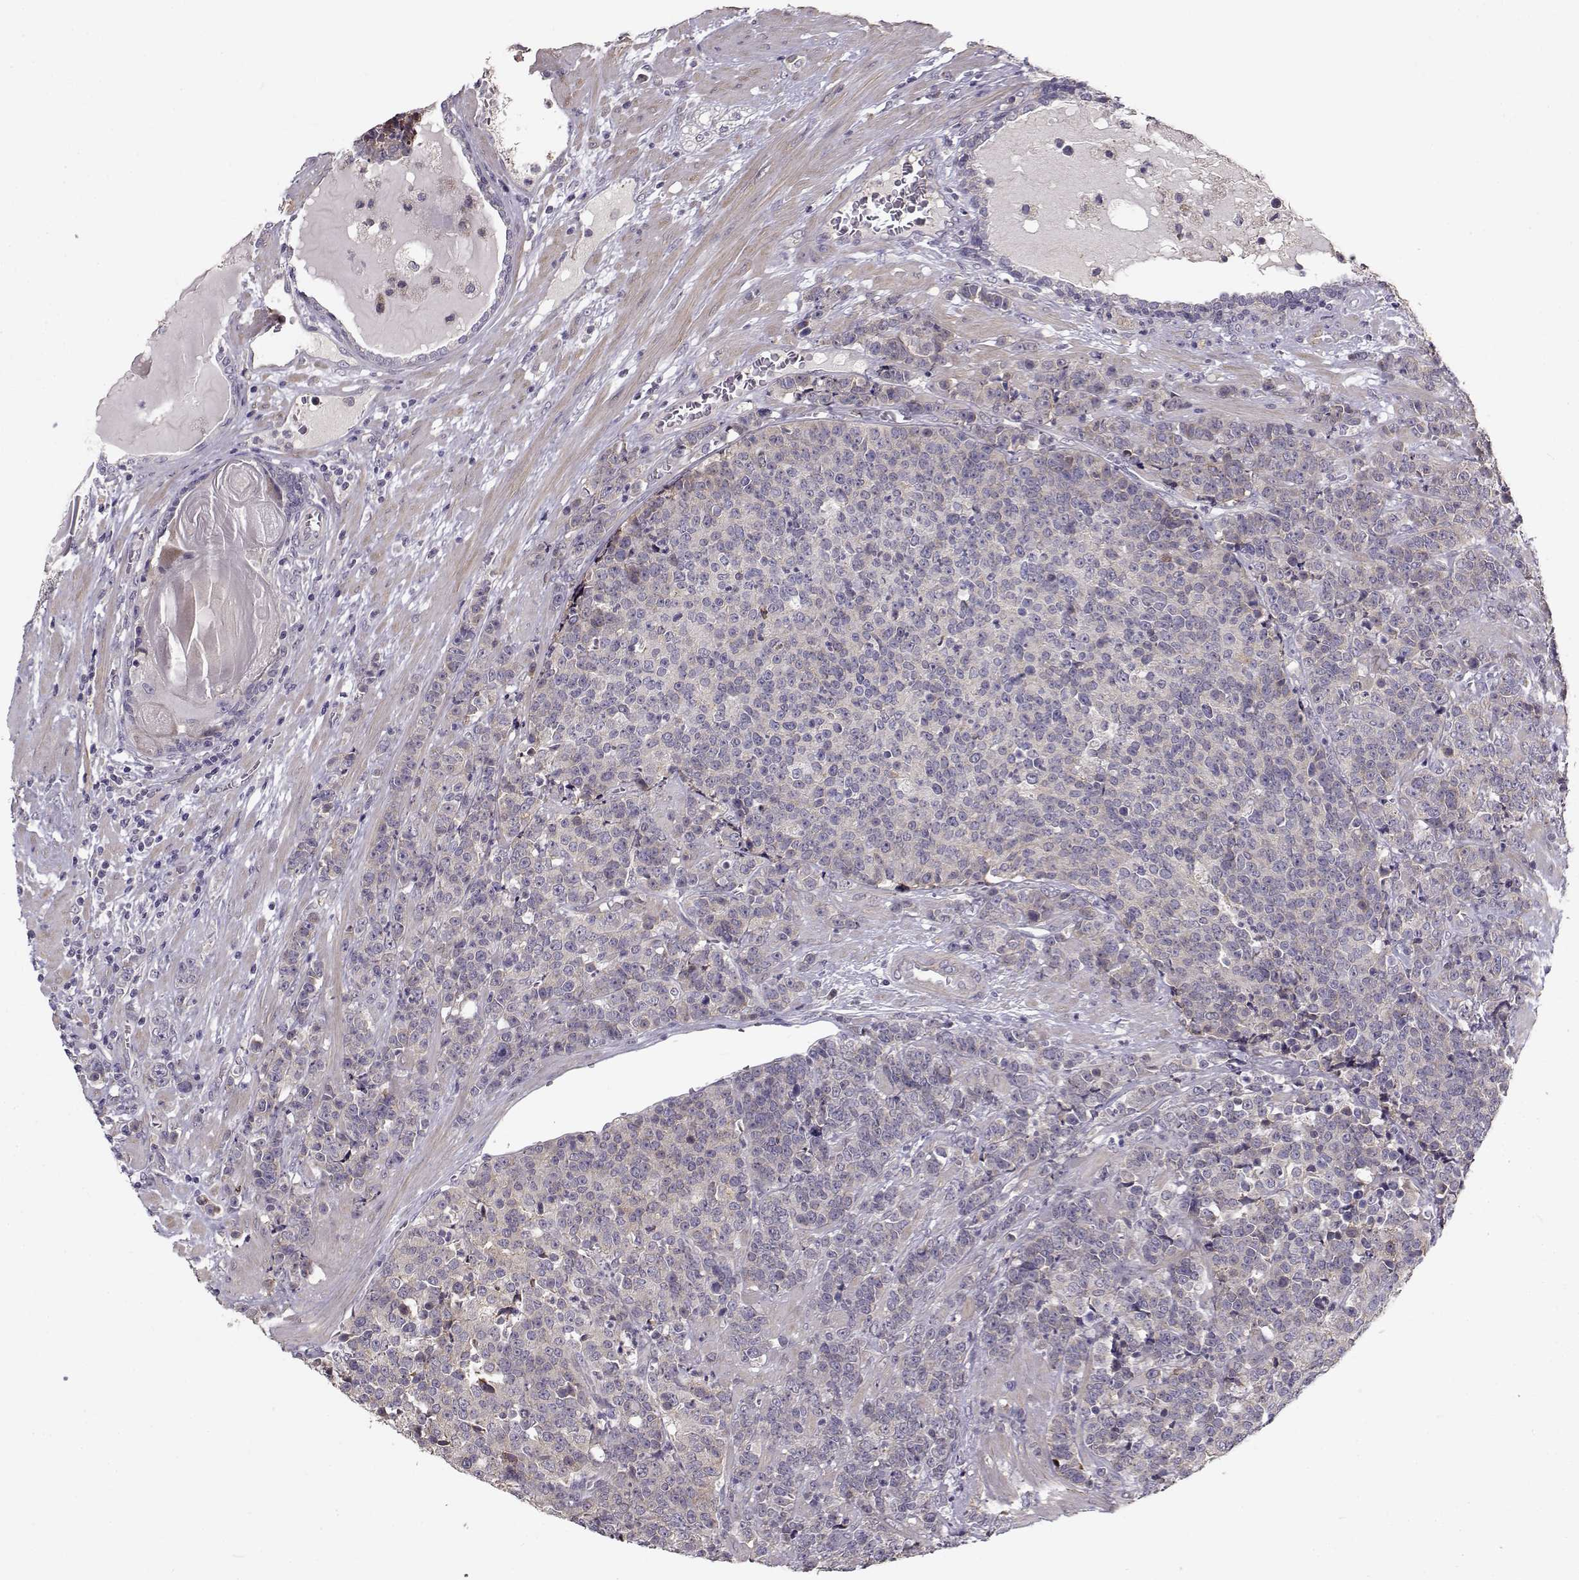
{"staining": {"intensity": "negative", "quantity": "none", "location": "none"}, "tissue": "prostate cancer", "cell_type": "Tumor cells", "image_type": "cancer", "snomed": [{"axis": "morphology", "description": "Adenocarcinoma, NOS"}, {"axis": "topography", "description": "Prostate"}], "caption": "Micrograph shows no protein staining in tumor cells of prostate cancer tissue.", "gene": "ENTPD8", "patient": {"sex": "male", "age": 67}}